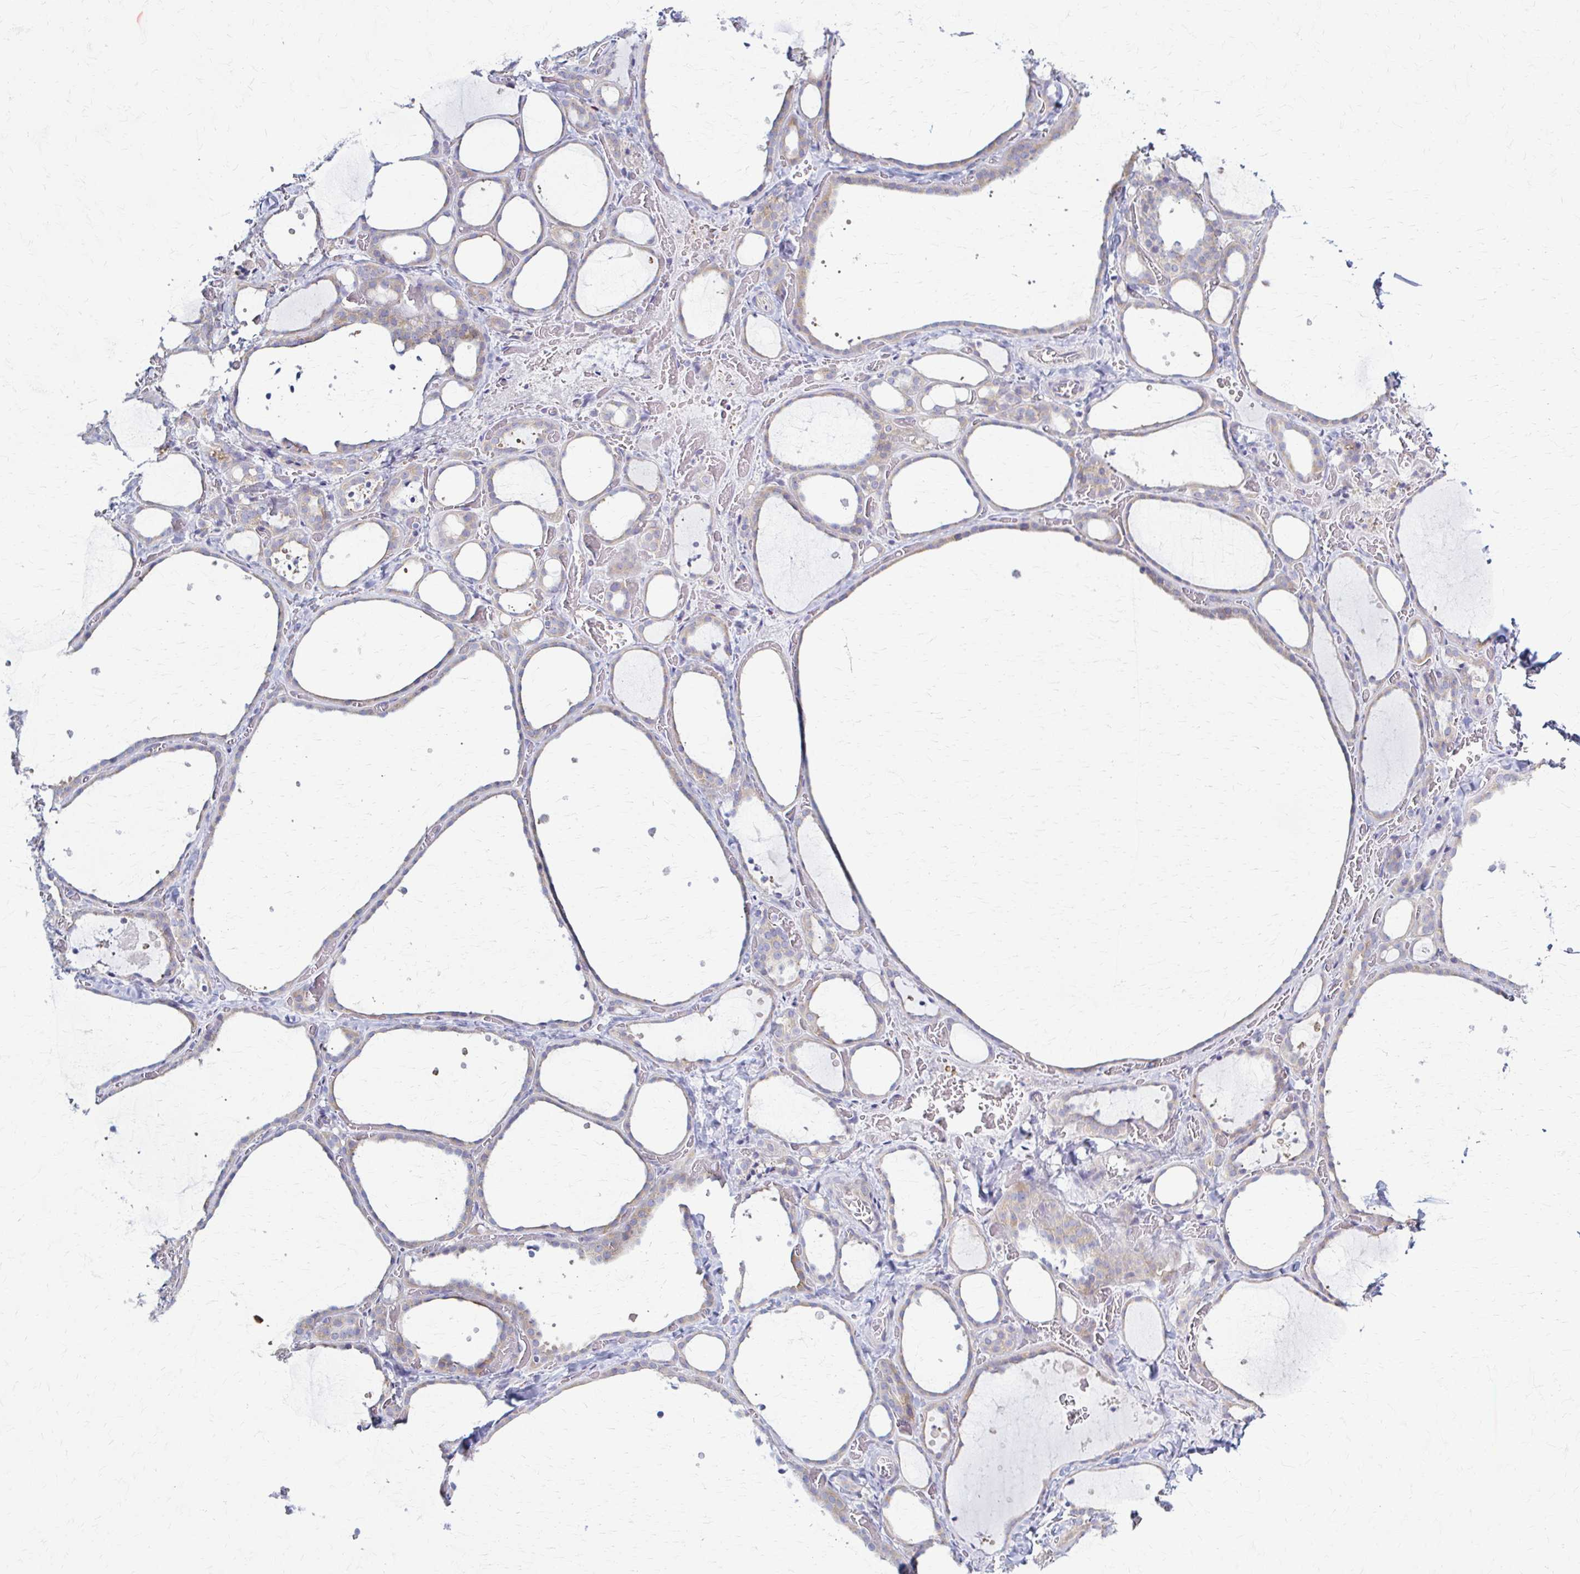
{"staining": {"intensity": "weak", "quantity": "<25%", "location": "cytoplasmic/membranous"}, "tissue": "thyroid gland", "cell_type": "Glandular cells", "image_type": "normal", "snomed": [{"axis": "morphology", "description": "Normal tissue, NOS"}, {"axis": "topography", "description": "Thyroid gland"}], "caption": "Immunohistochemistry histopathology image of normal human thyroid gland stained for a protein (brown), which shows no positivity in glandular cells.", "gene": "PRKRA", "patient": {"sex": "female", "age": 36}}